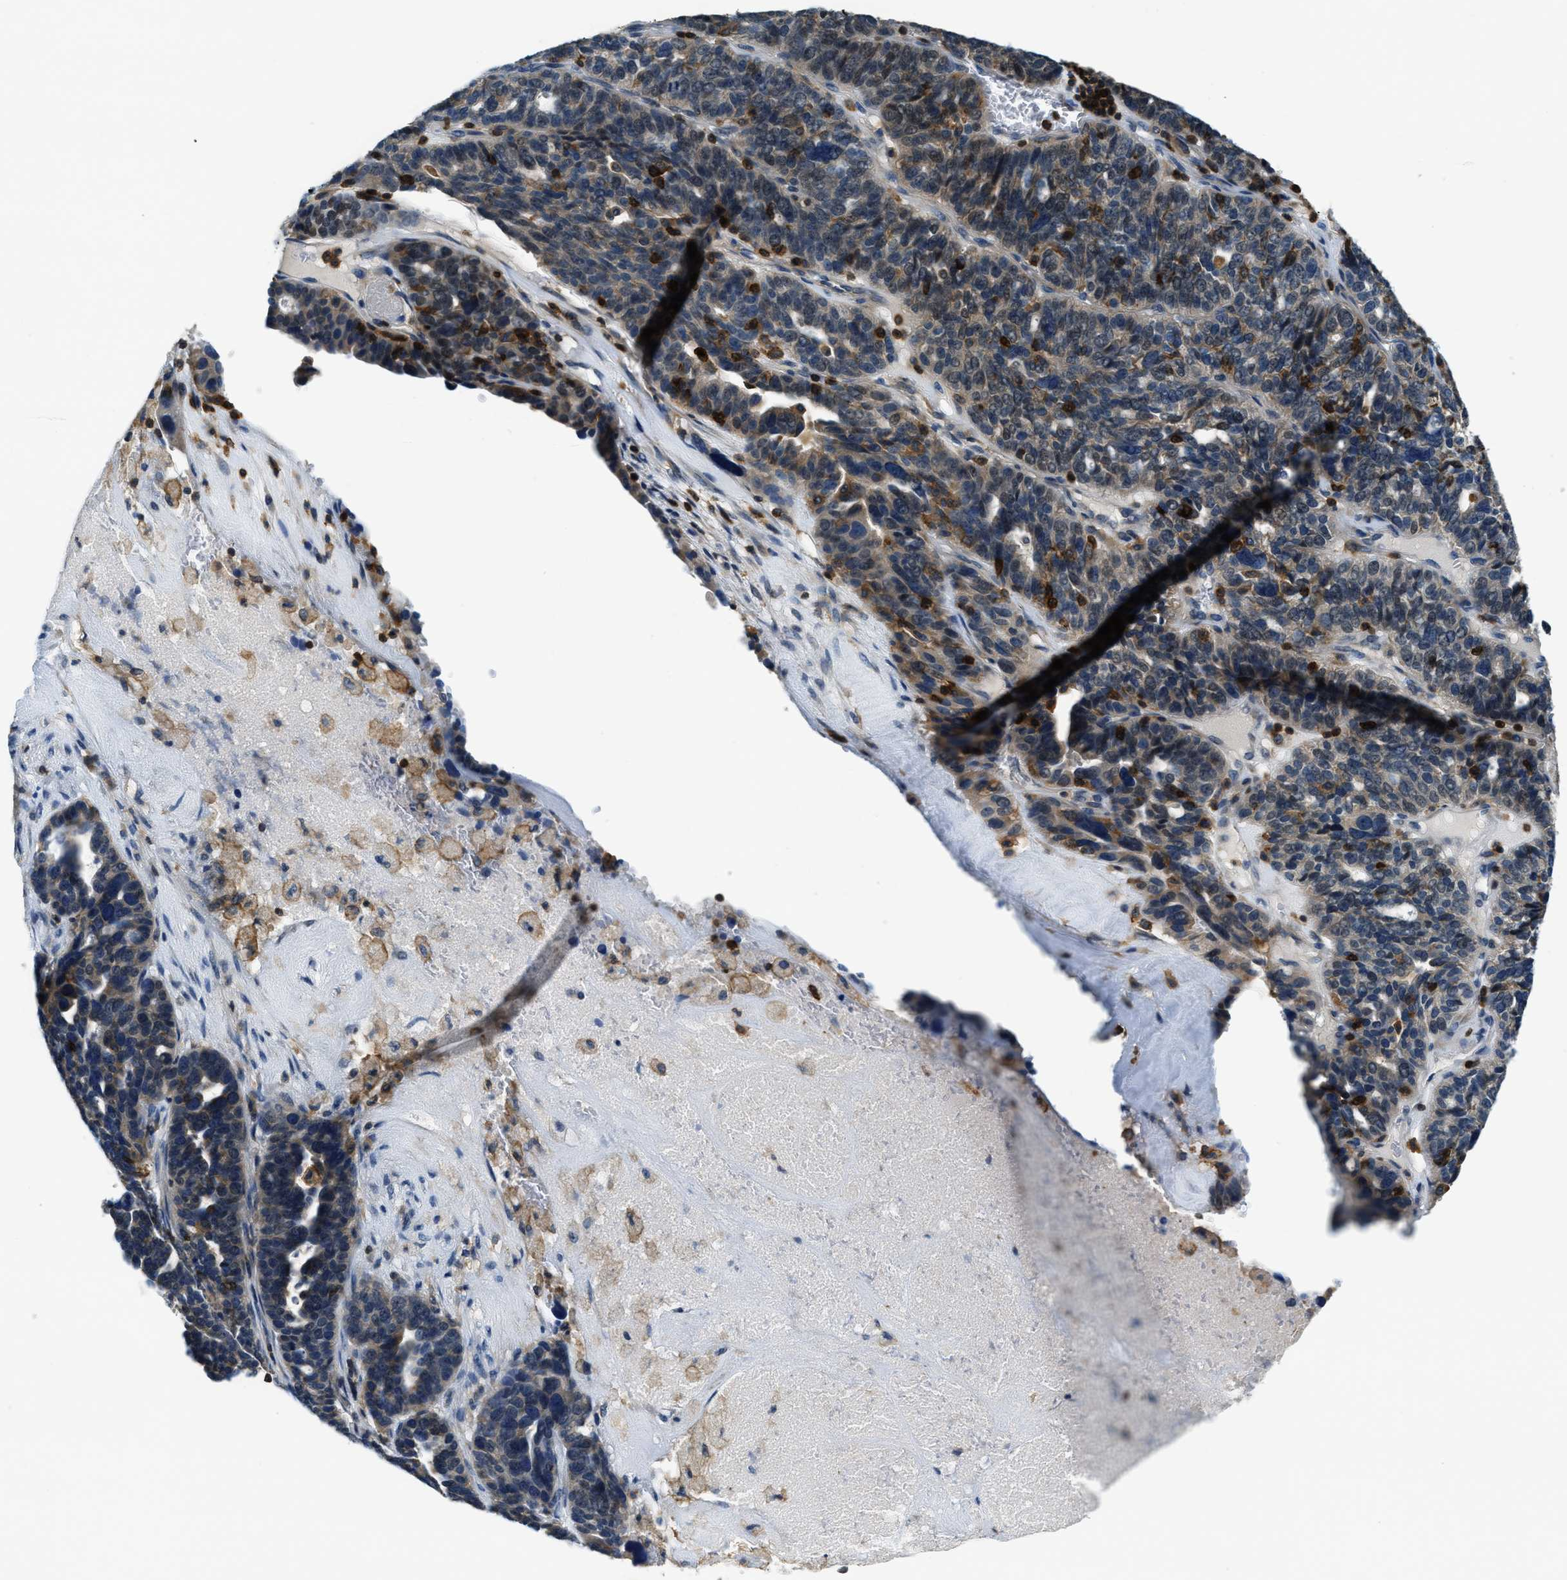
{"staining": {"intensity": "weak", "quantity": "25%-75%", "location": "cytoplasmic/membranous"}, "tissue": "ovarian cancer", "cell_type": "Tumor cells", "image_type": "cancer", "snomed": [{"axis": "morphology", "description": "Cystadenocarcinoma, serous, NOS"}, {"axis": "topography", "description": "Ovary"}], "caption": "DAB immunohistochemical staining of human ovarian cancer (serous cystadenocarcinoma) shows weak cytoplasmic/membranous protein positivity in about 25%-75% of tumor cells. Ihc stains the protein of interest in brown and the nuclei are stained blue.", "gene": "MYO1G", "patient": {"sex": "female", "age": 59}}